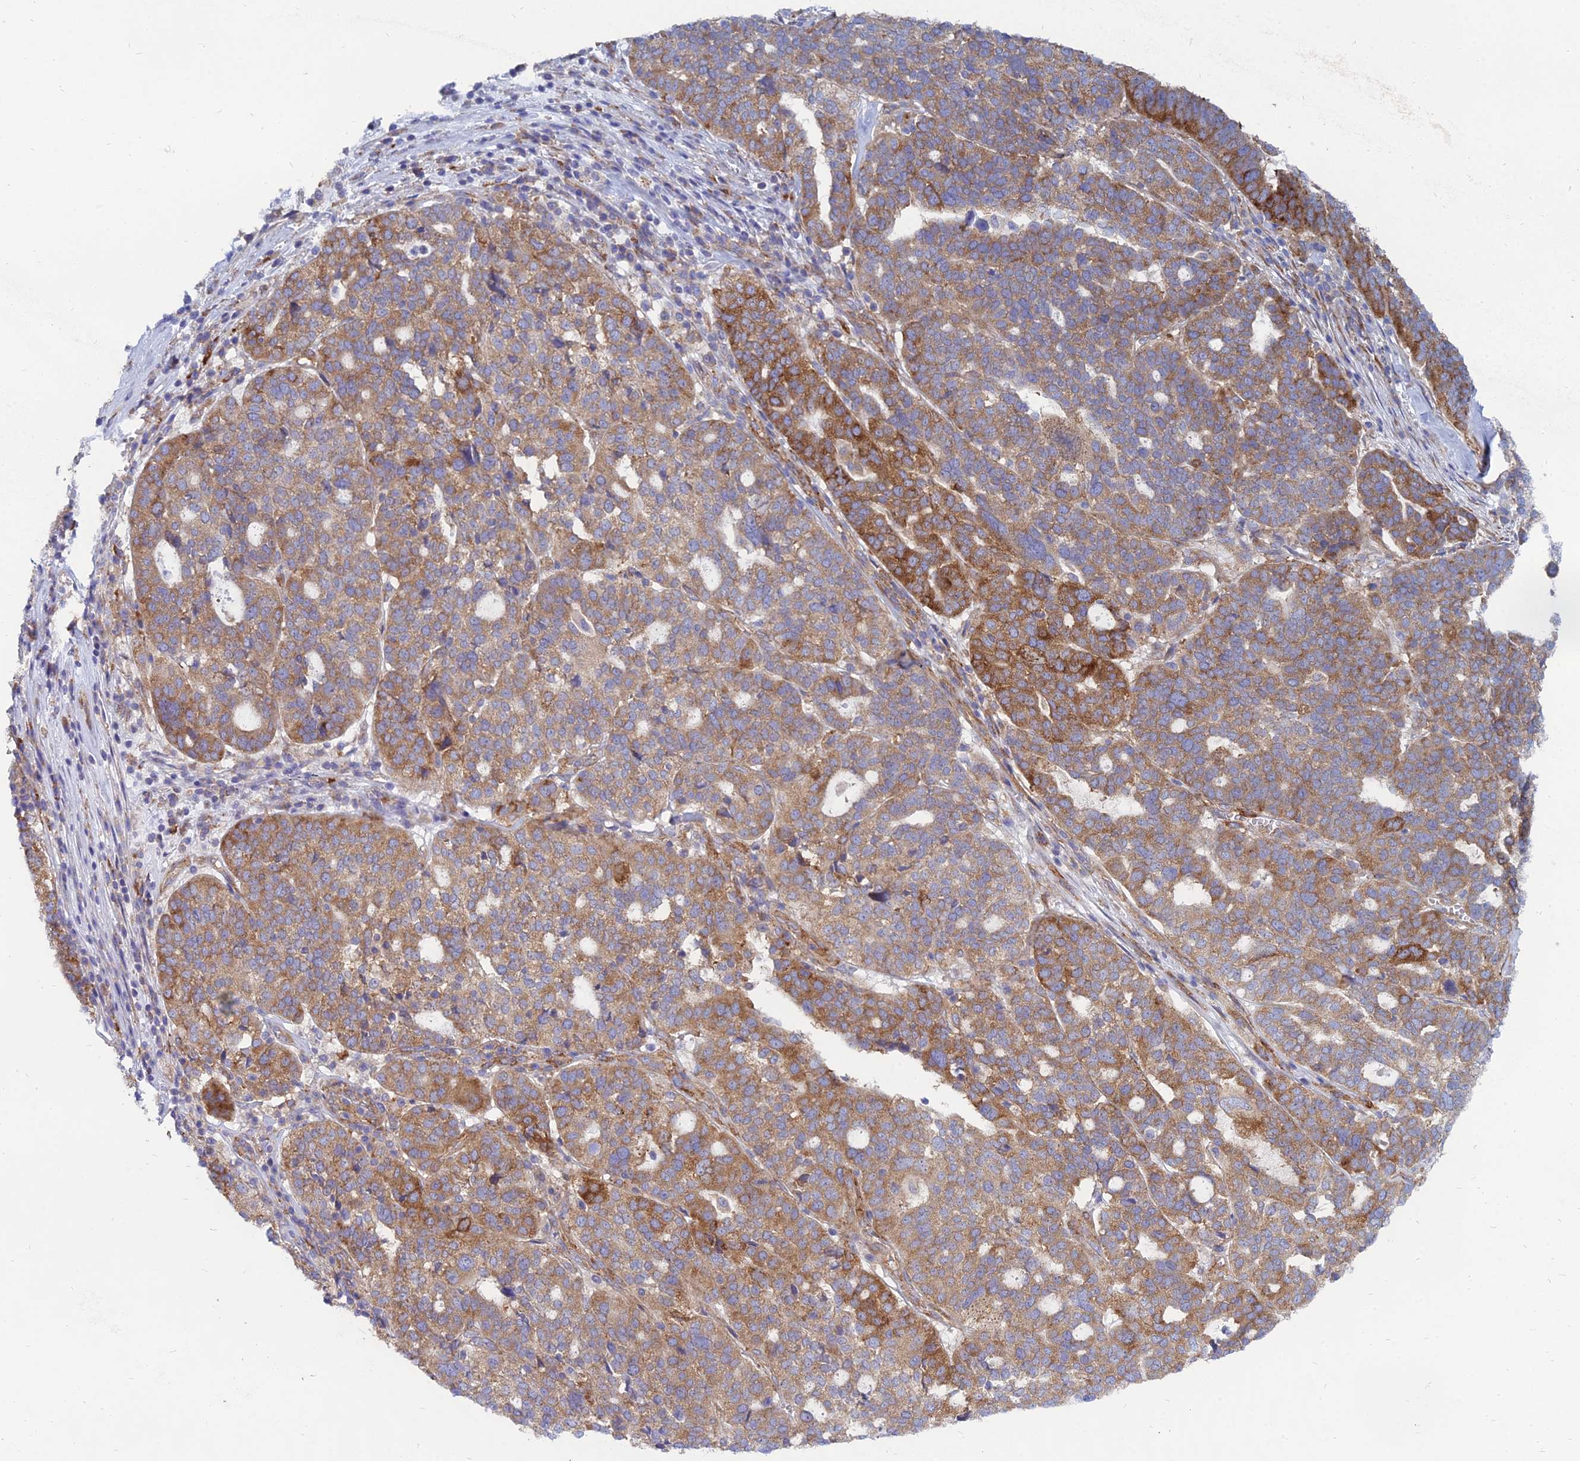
{"staining": {"intensity": "moderate", "quantity": ">75%", "location": "cytoplasmic/membranous"}, "tissue": "ovarian cancer", "cell_type": "Tumor cells", "image_type": "cancer", "snomed": [{"axis": "morphology", "description": "Cystadenocarcinoma, serous, NOS"}, {"axis": "topography", "description": "Ovary"}], "caption": "Tumor cells show medium levels of moderate cytoplasmic/membranous staining in about >75% of cells in human serous cystadenocarcinoma (ovarian).", "gene": "TXLNA", "patient": {"sex": "female", "age": 59}}